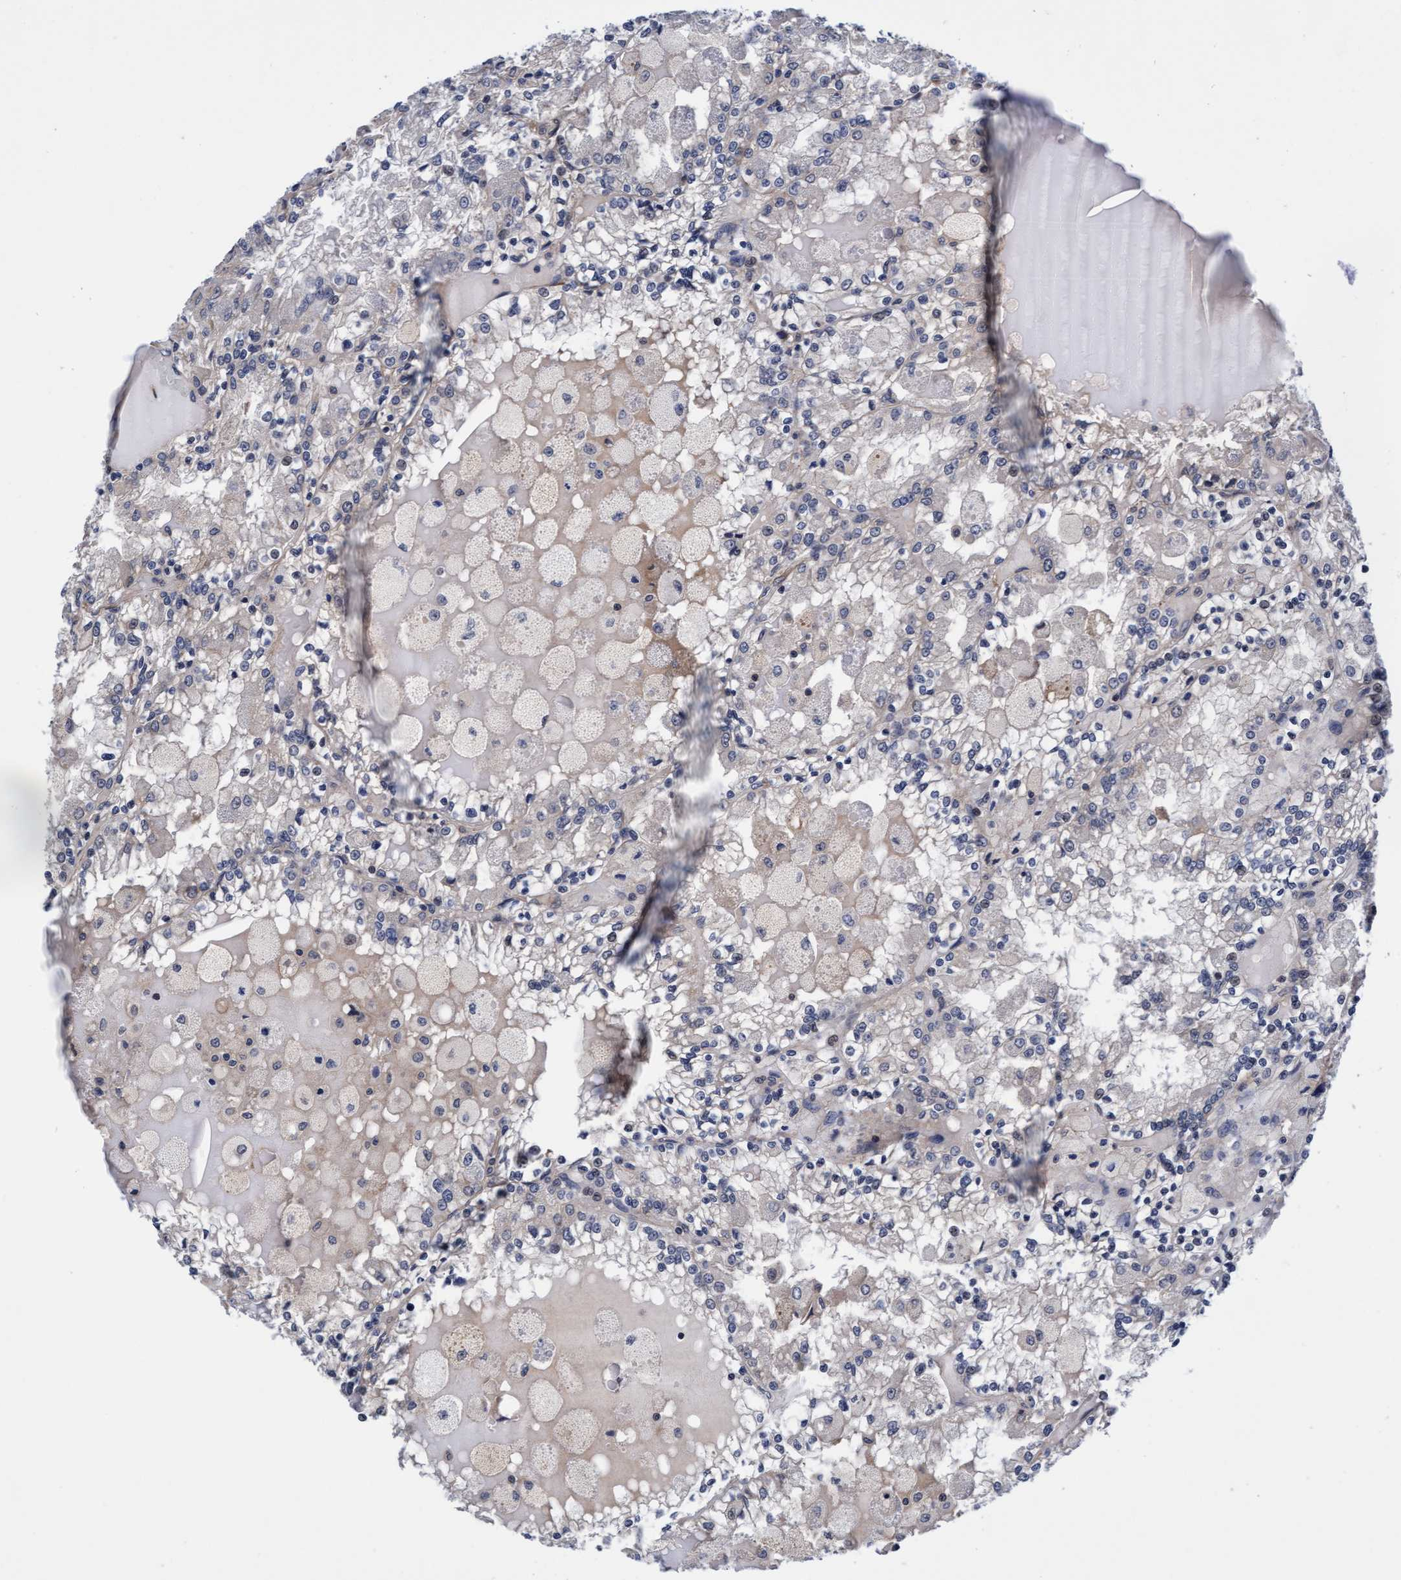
{"staining": {"intensity": "negative", "quantity": "none", "location": "none"}, "tissue": "renal cancer", "cell_type": "Tumor cells", "image_type": "cancer", "snomed": [{"axis": "morphology", "description": "Adenocarcinoma, NOS"}, {"axis": "topography", "description": "Kidney"}], "caption": "Tumor cells are negative for brown protein staining in renal cancer (adenocarcinoma).", "gene": "EFCAB13", "patient": {"sex": "female", "age": 56}}